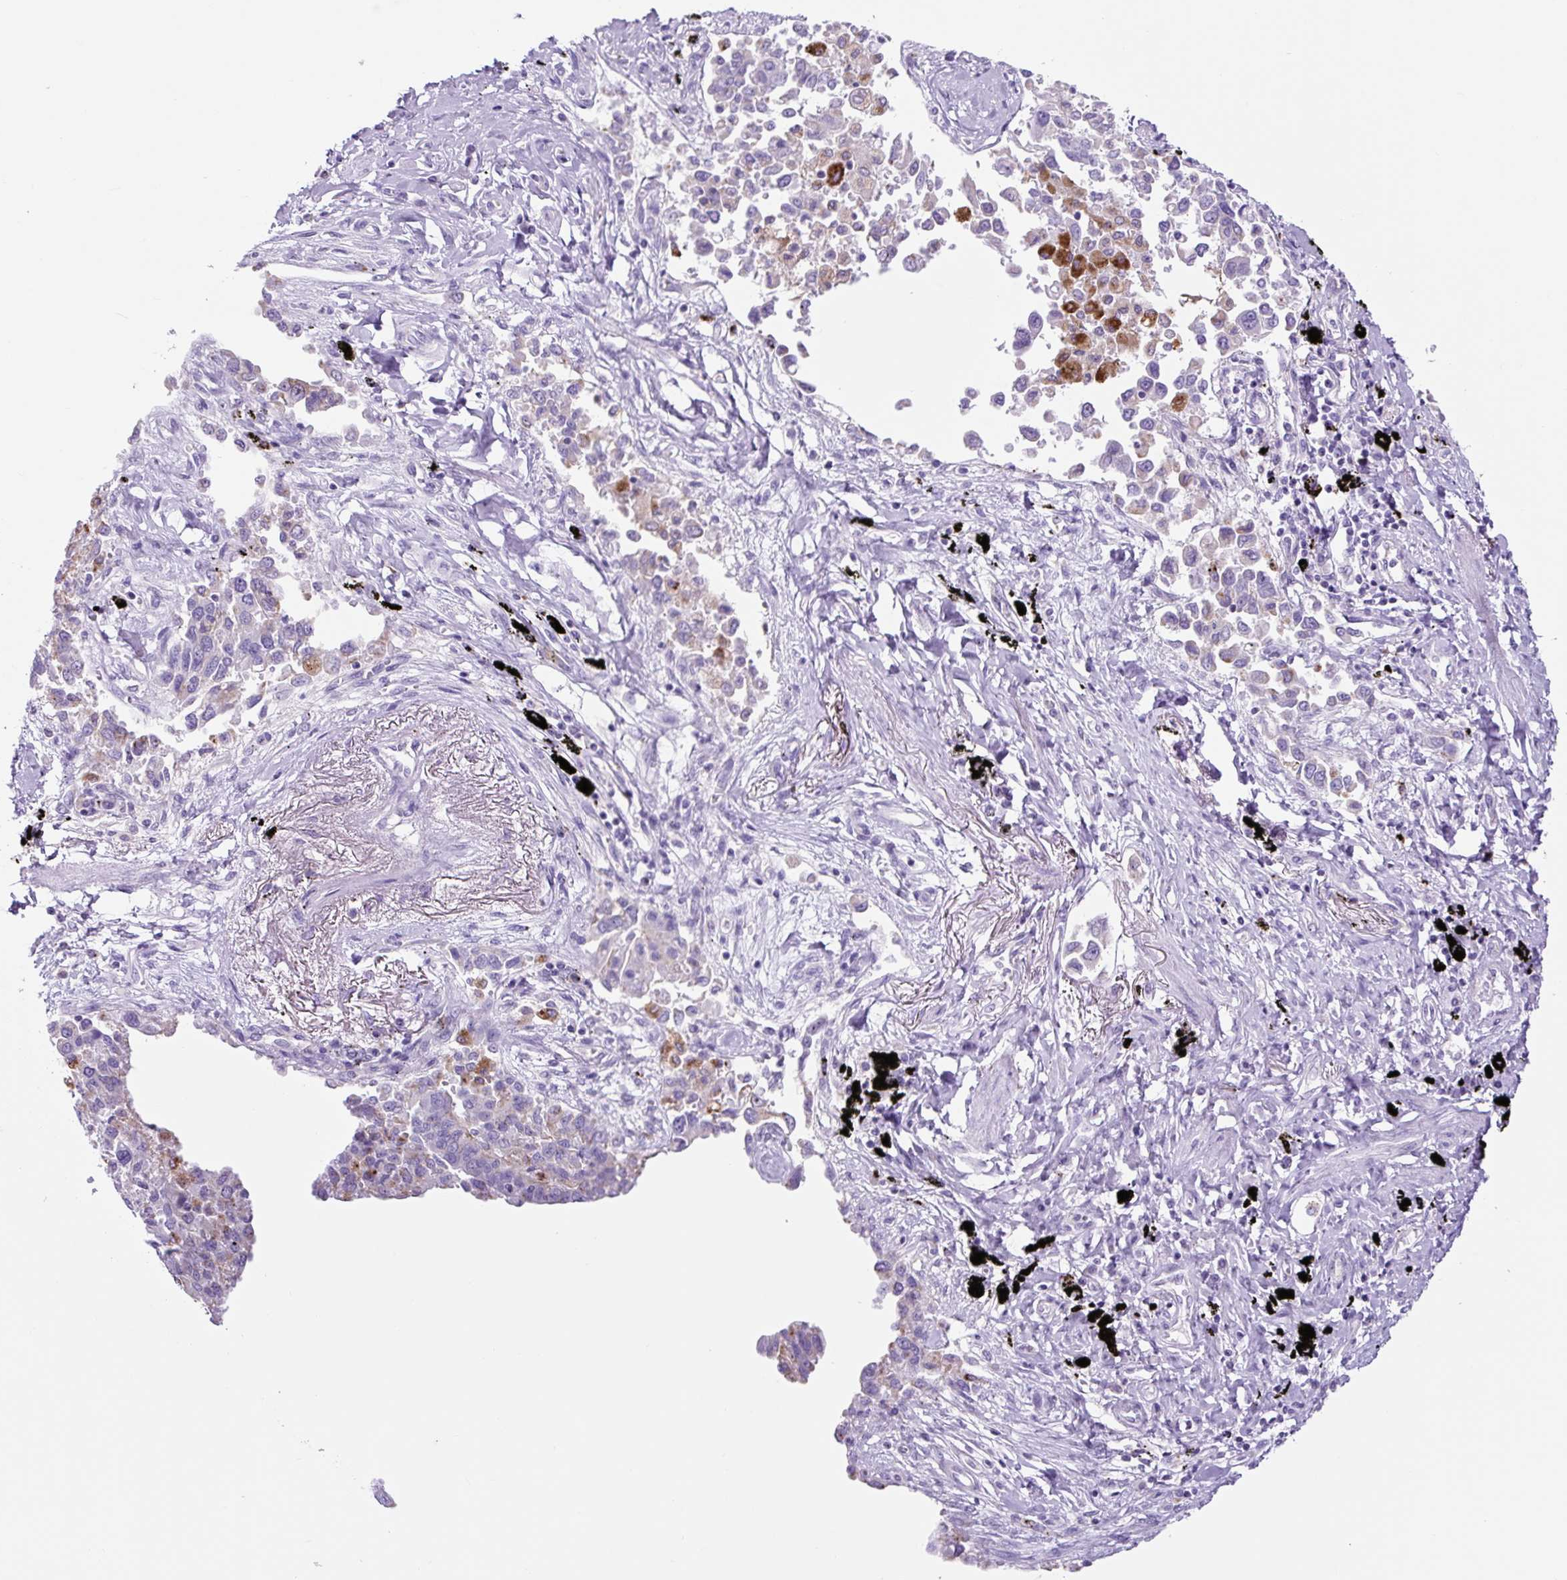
{"staining": {"intensity": "negative", "quantity": "none", "location": "none"}, "tissue": "lung cancer", "cell_type": "Tumor cells", "image_type": "cancer", "snomed": [{"axis": "morphology", "description": "Adenocarcinoma, NOS"}, {"axis": "topography", "description": "Lung"}], "caption": "DAB immunohistochemical staining of human lung adenocarcinoma demonstrates no significant positivity in tumor cells.", "gene": "LCN10", "patient": {"sex": "male", "age": 67}}